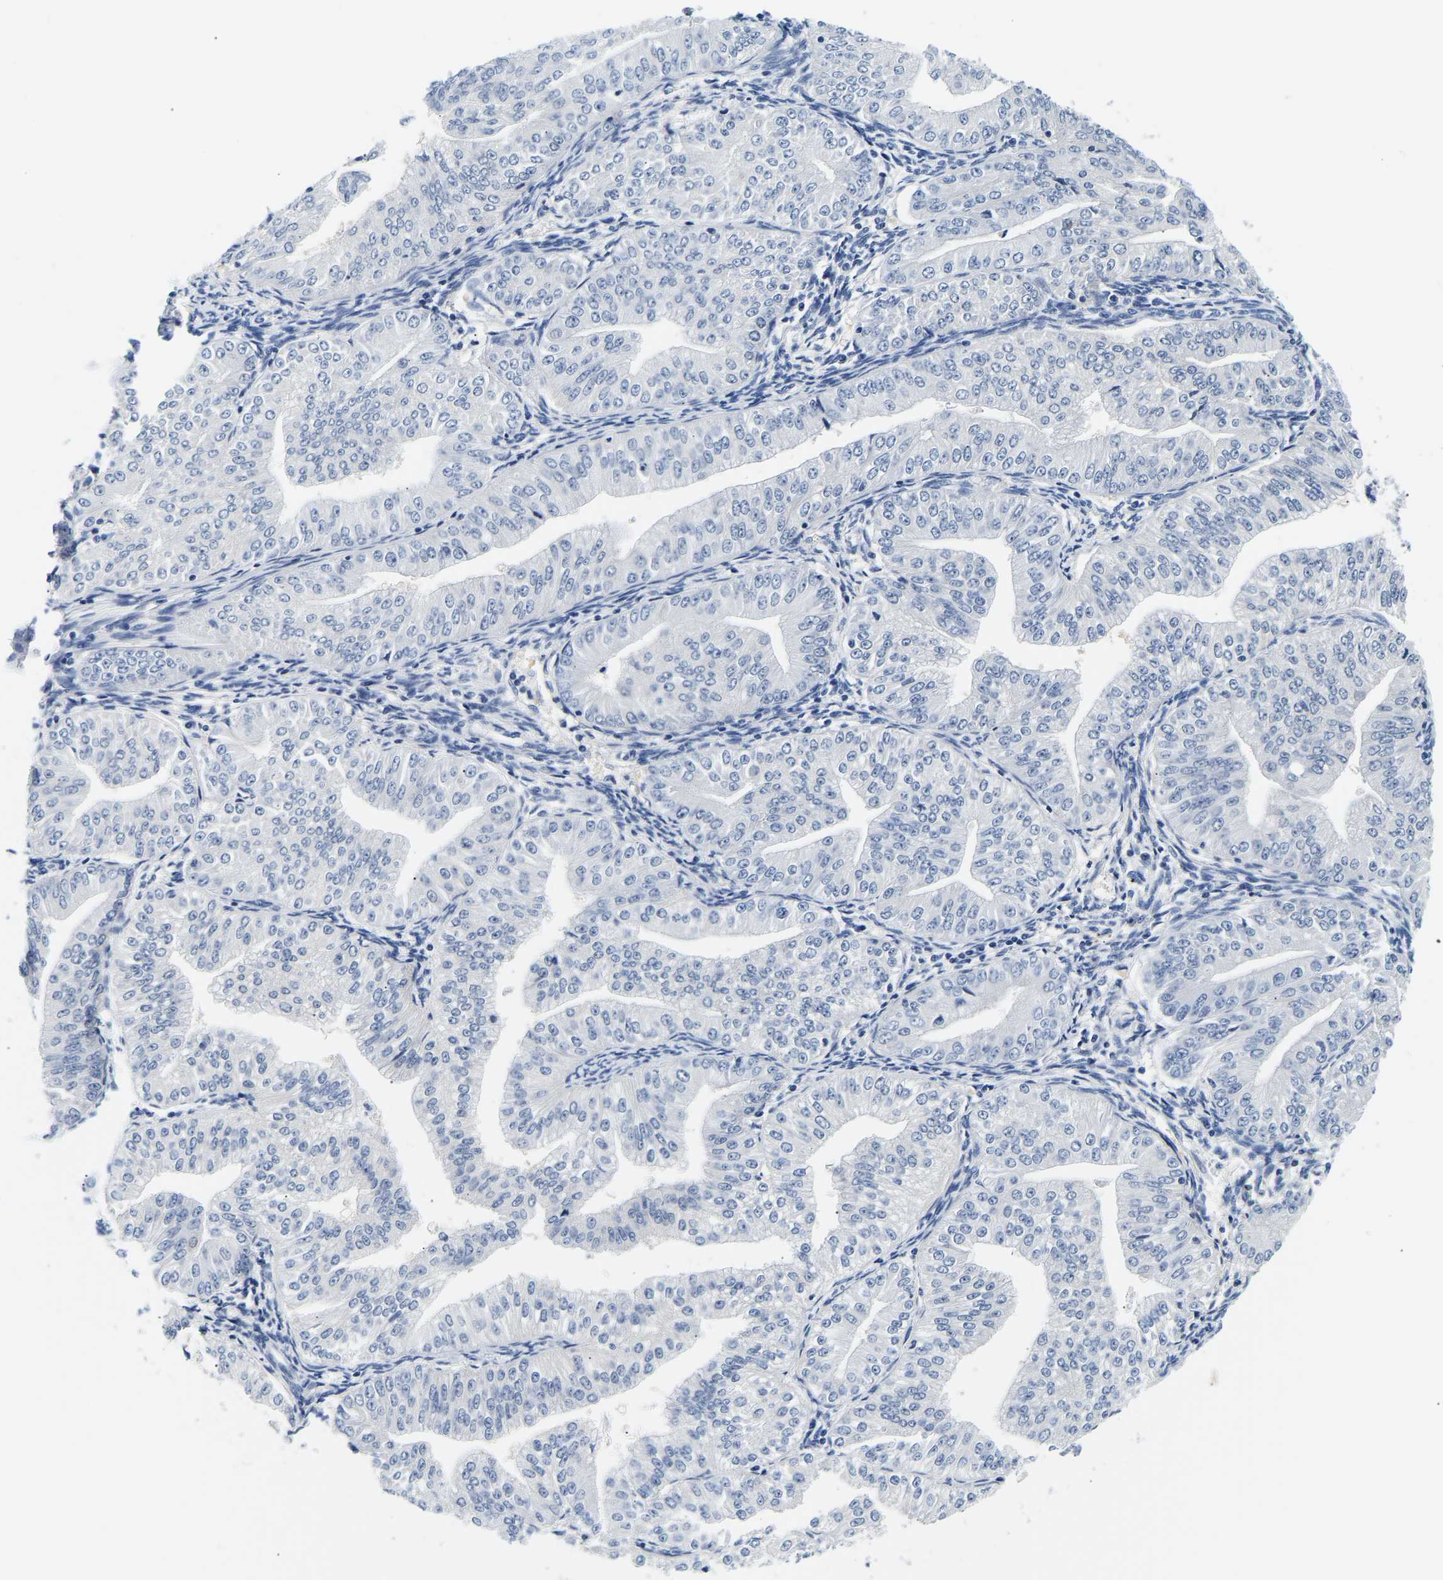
{"staining": {"intensity": "negative", "quantity": "none", "location": "none"}, "tissue": "endometrial cancer", "cell_type": "Tumor cells", "image_type": "cancer", "snomed": [{"axis": "morphology", "description": "Normal tissue, NOS"}, {"axis": "morphology", "description": "Adenocarcinoma, NOS"}, {"axis": "topography", "description": "Endometrium"}], "caption": "Protein analysis of endometrial cancer (adenocarcinoma) shows no significant positivity in tumor cells.", "gene": "UCHL3", "patient": {"sex": "female", "age": 53}}